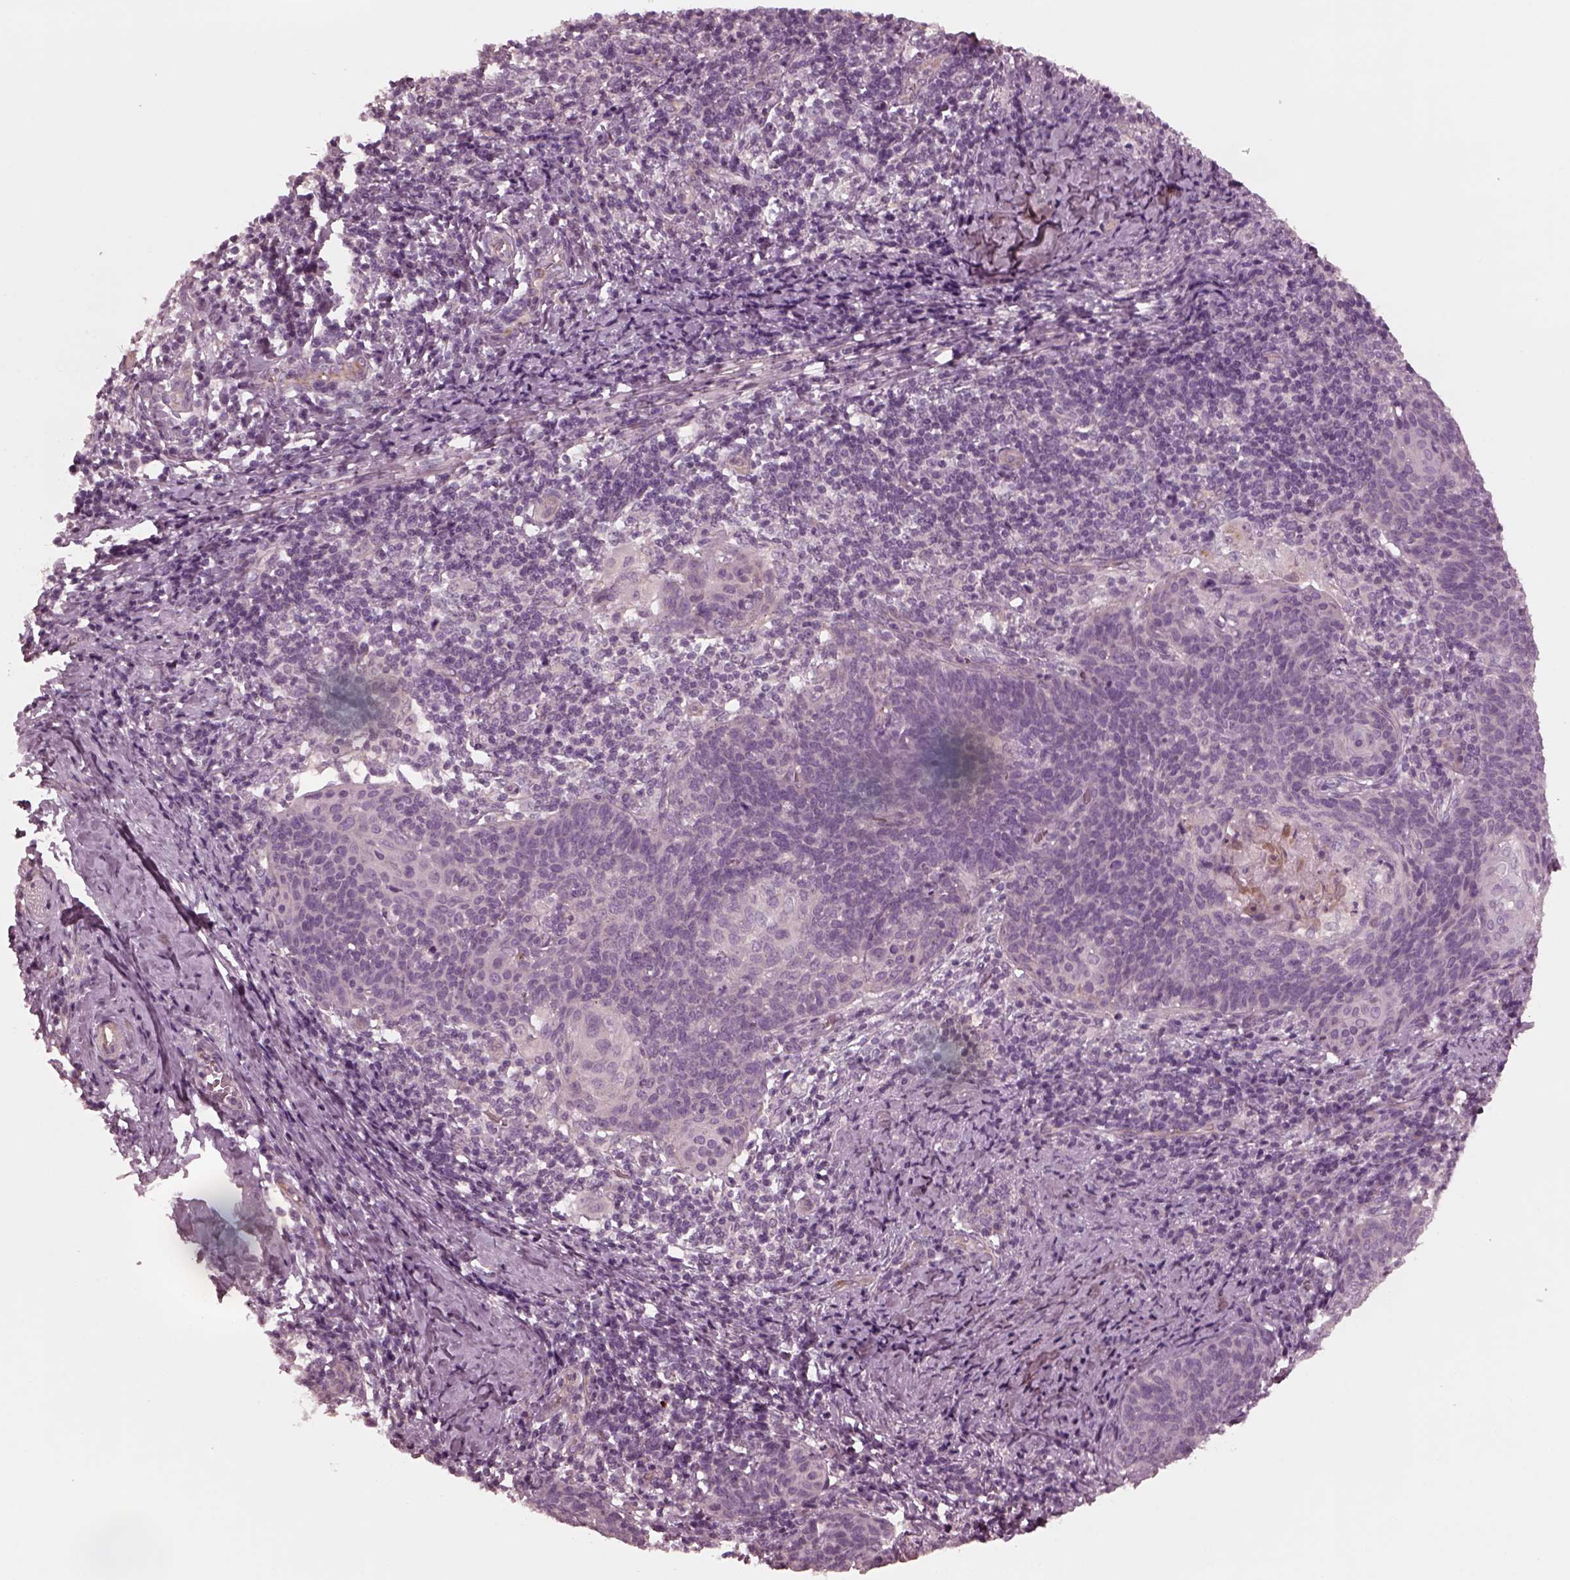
{"staining": {"intensity": "negative", "quantity": "none", "location": "none"}, "tissue": "cervical cancer", "cell_type": "Tumor cells", "image_type": "cancer", "snomed": [{"axis": "morphology", "description": "Normal tissue, NOS"}, {"axis": "morphology", "description": "Squamous cell carcinoma, NOS"}, {"axis": "topography", "description": "Cervix"}], "caption": "The photomicrograph demonstrates no staining of tumor cells in cervical cancer.", "gene": "KIF6", "patient": {"sex": "female", "age": 39}}